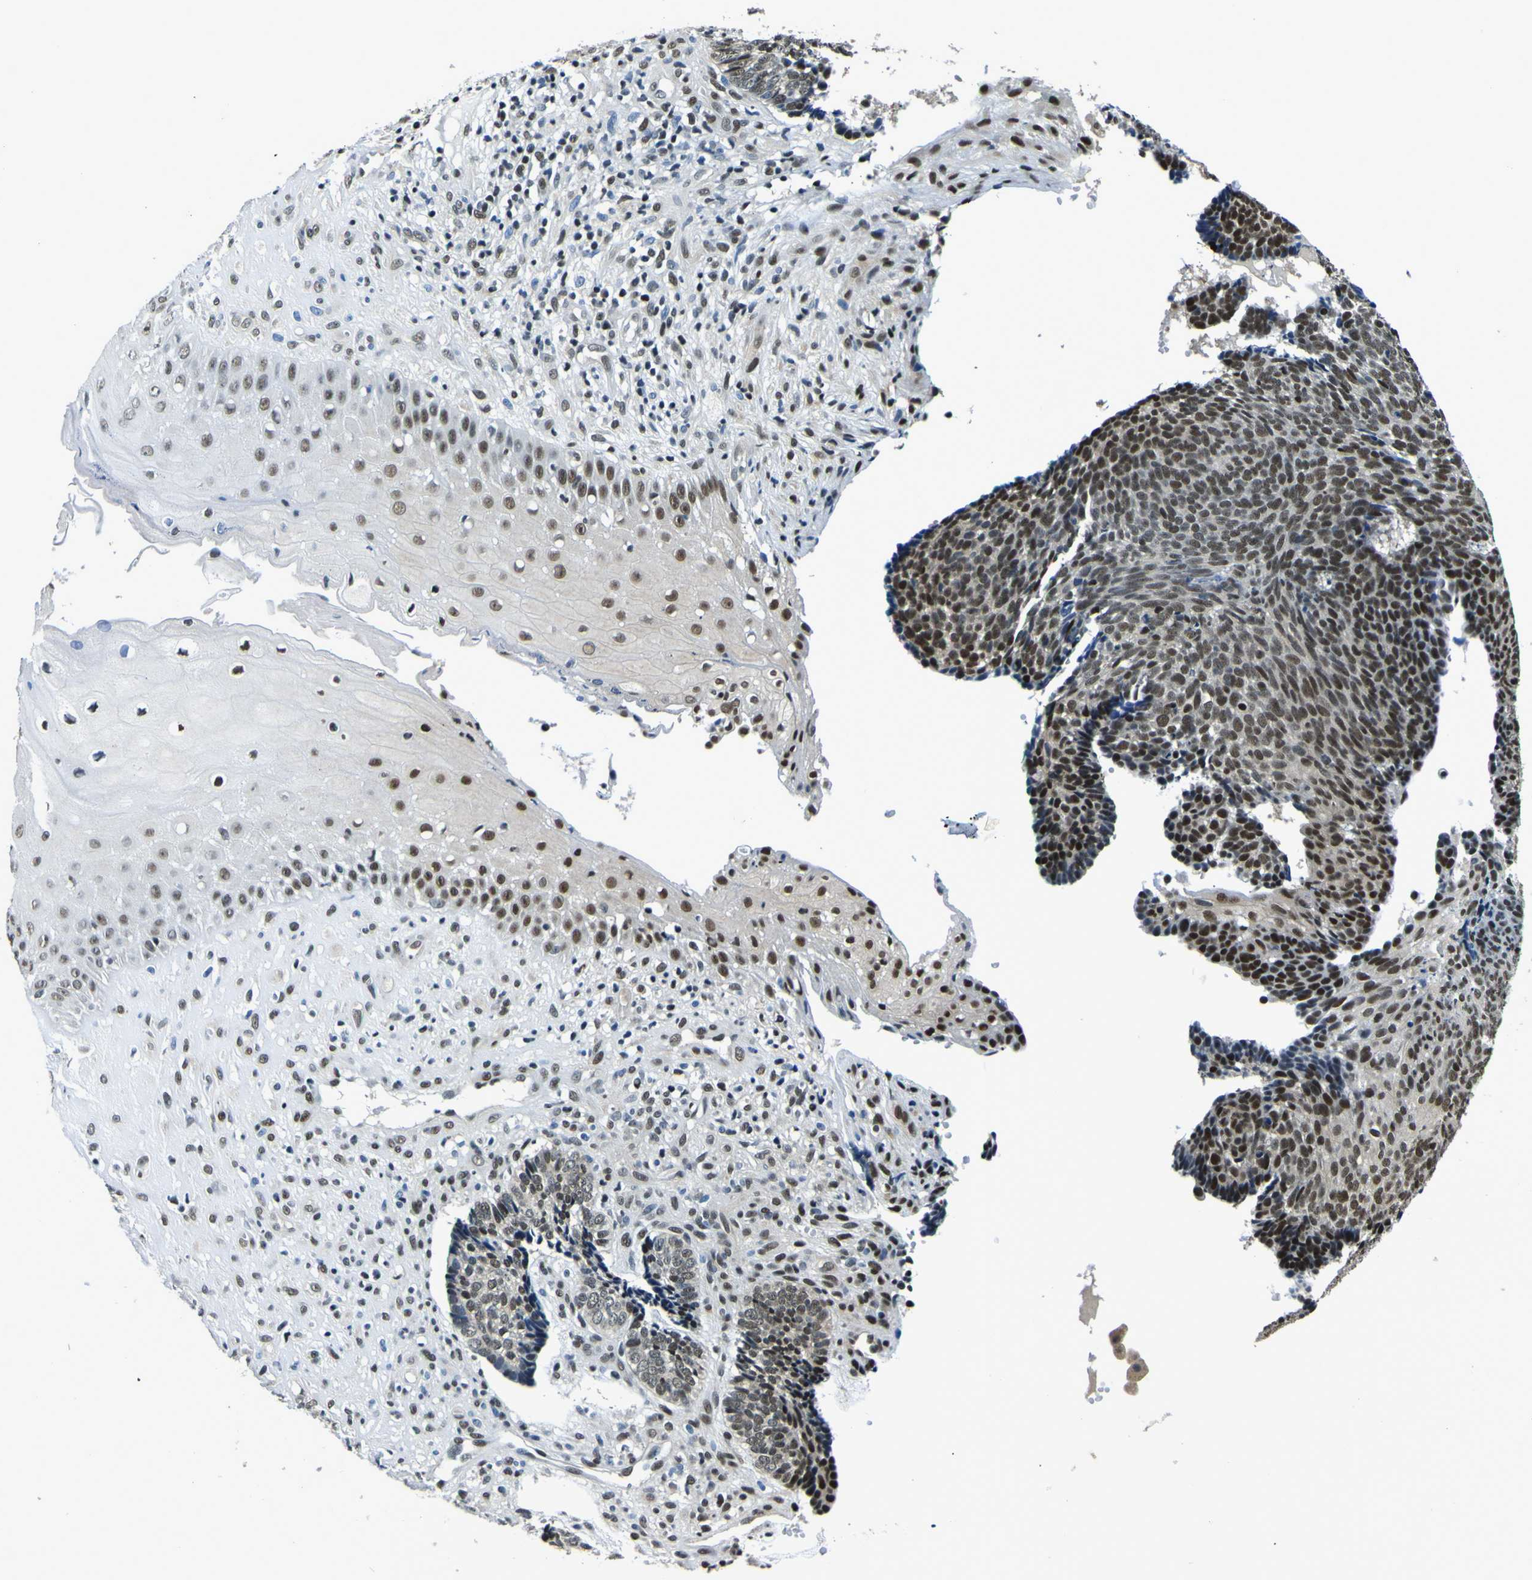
{"staining": {"intensity": "strong", "quantity": "25%-75%", "location": "nuclear"}, "tissue": "skin cancer", "cell_type": "Tumor cells", "image_type": "cancer", "snomed": [{"axis": "morphology", "description": "Basal cell carcinoma"}, {"axis": "topography", "description": "Skin"}], "caption": "Immunohistochemistry (IHC) histopathology image of neoplastic tissue: skin cancer (basal cell carcinoma) stained using immunohistochemistry shows high levels of strong protein expression localized specifically in the nuclear of tumor cells, appearing as a nuclear brown color.", "gene": "SP1", "patient": {"sex": "male", "age": 84}}